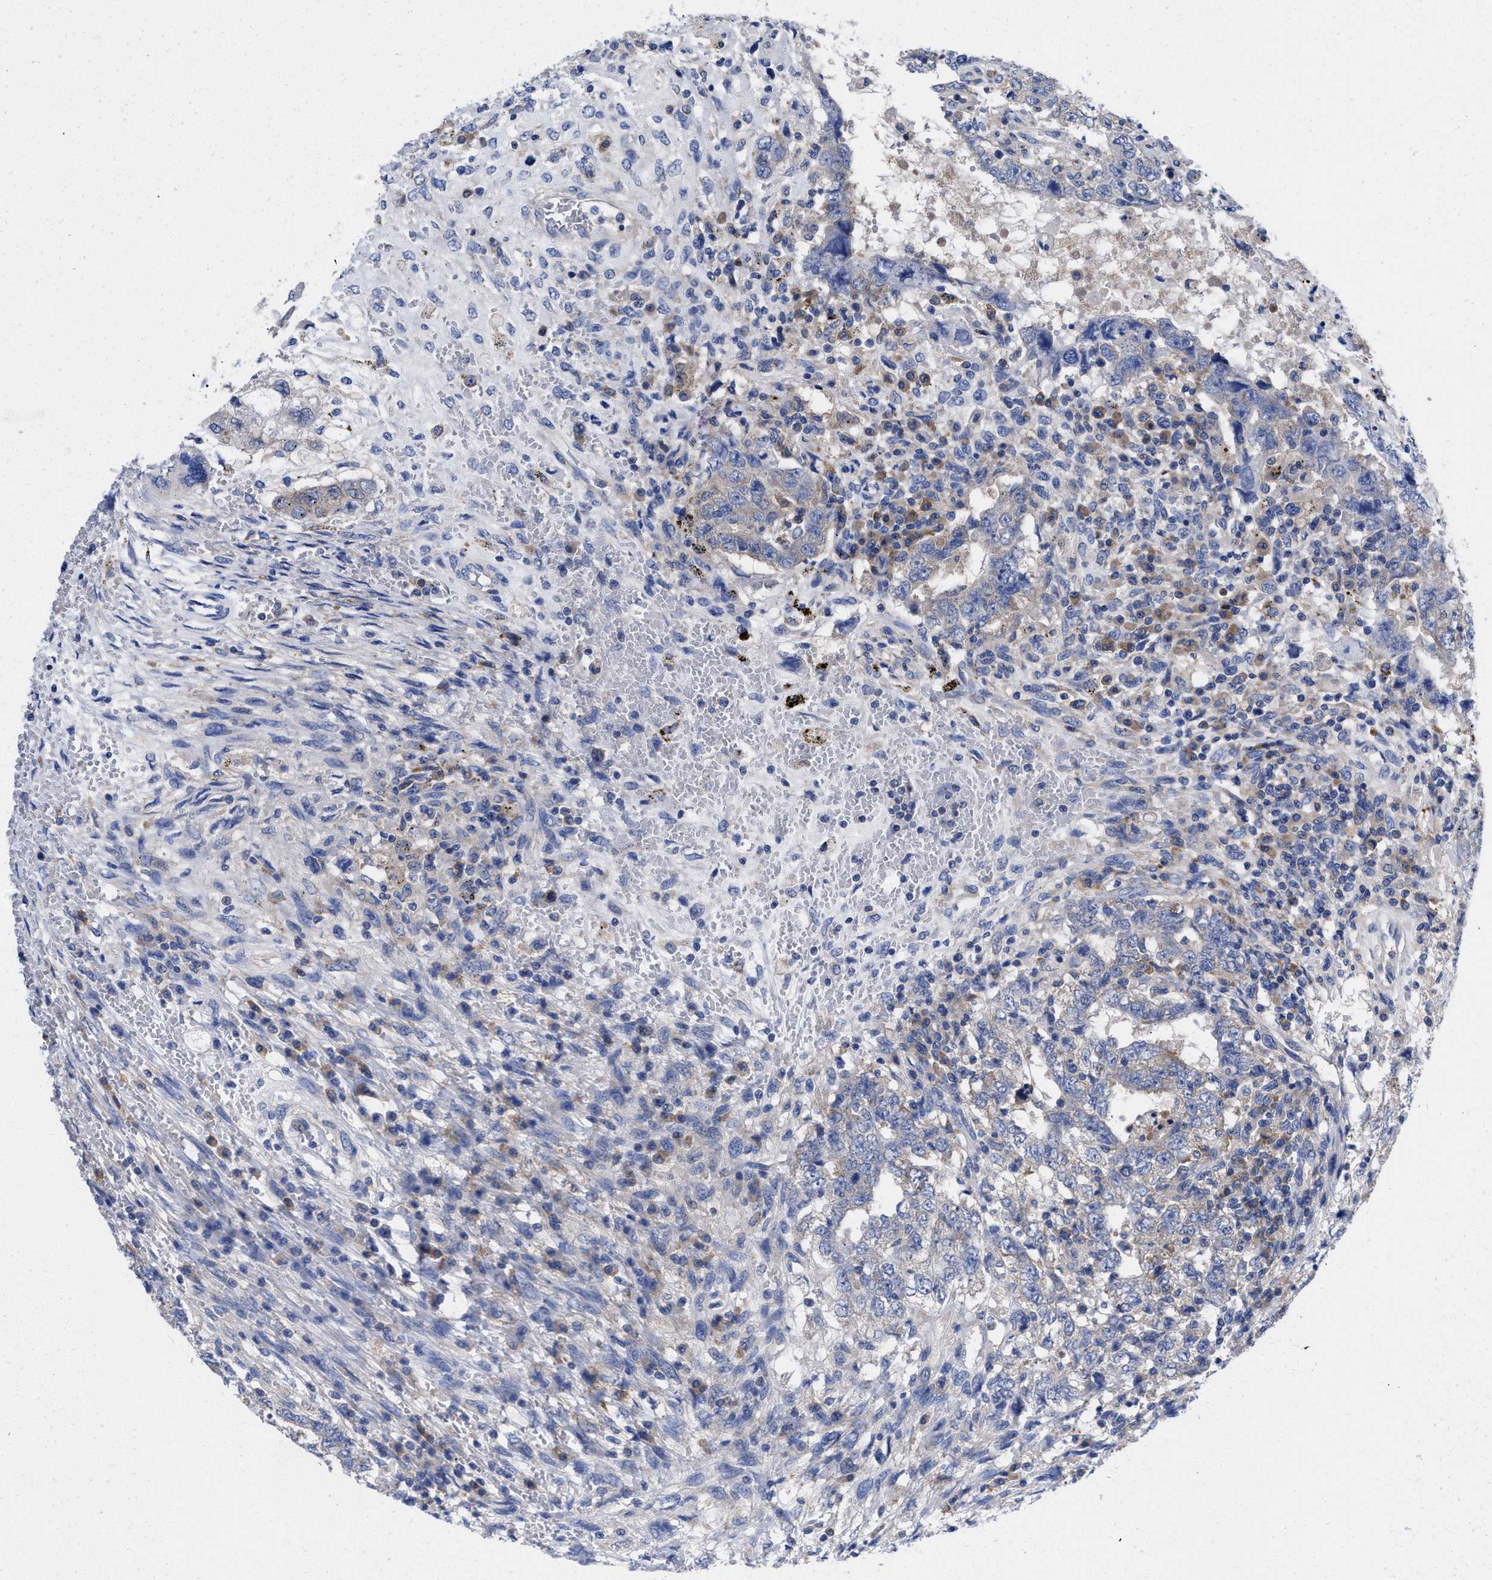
{"staining": {"intensity": "weak", "quantity": "<25%", "location": "cytoplasmic/membranous"}, "tissue": "testis cancer", "cell_type": "Tumor cells", "image_type": "cancer", "snomed": [{"axis": "morphology", "description": "Carcinoma, Embryonal, NOS"}, {"axis": "topography", "description": "Testis"}], "caption": "The immunohistochemistry photomicrograph has no significant positivity in tumor cells of testis cancer tissue.", "gene": "RBKS", "patient": {"sex": "male", "age": 26}}